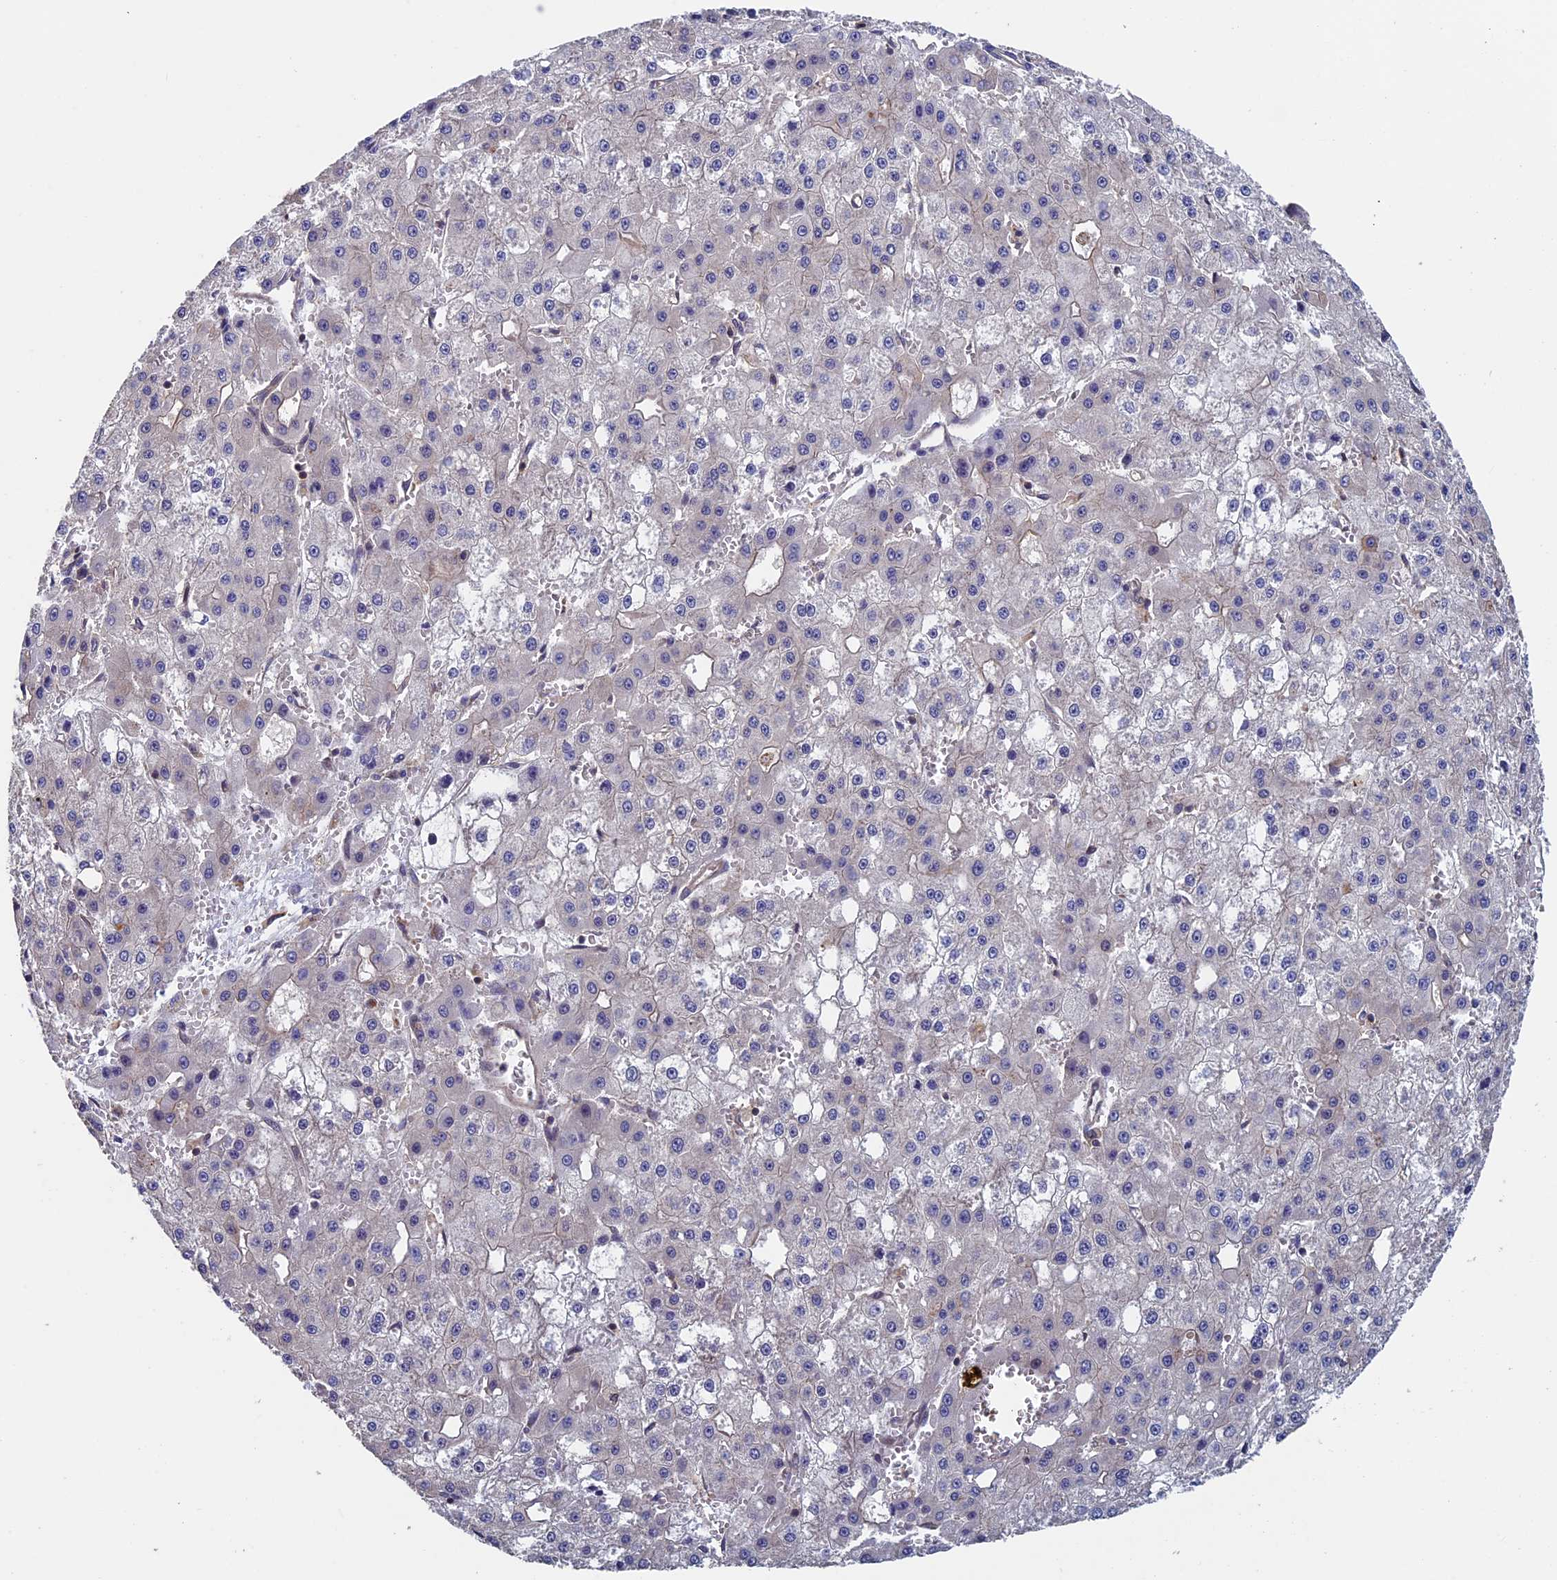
{"staining": {"intensity": "negative", "quantity": "none", "location": "none"}, "tissue": "liver cancer", "cell_type": "Tumor cells", "image_type": "cancer", "snomed": [{"axis": "morphology", "description": "Carcinoma, Hepatocellular, NOS"}, {"axis": "topography", "description": "Liver"}], "caption": "High power microscopy image of an immunohistochemistry (IHC) micrograph of liver cancer, revealing no significant positivity in tumor cells.", "gene": "LCMT1", "patient": {"sex": "male", "age": 47}}